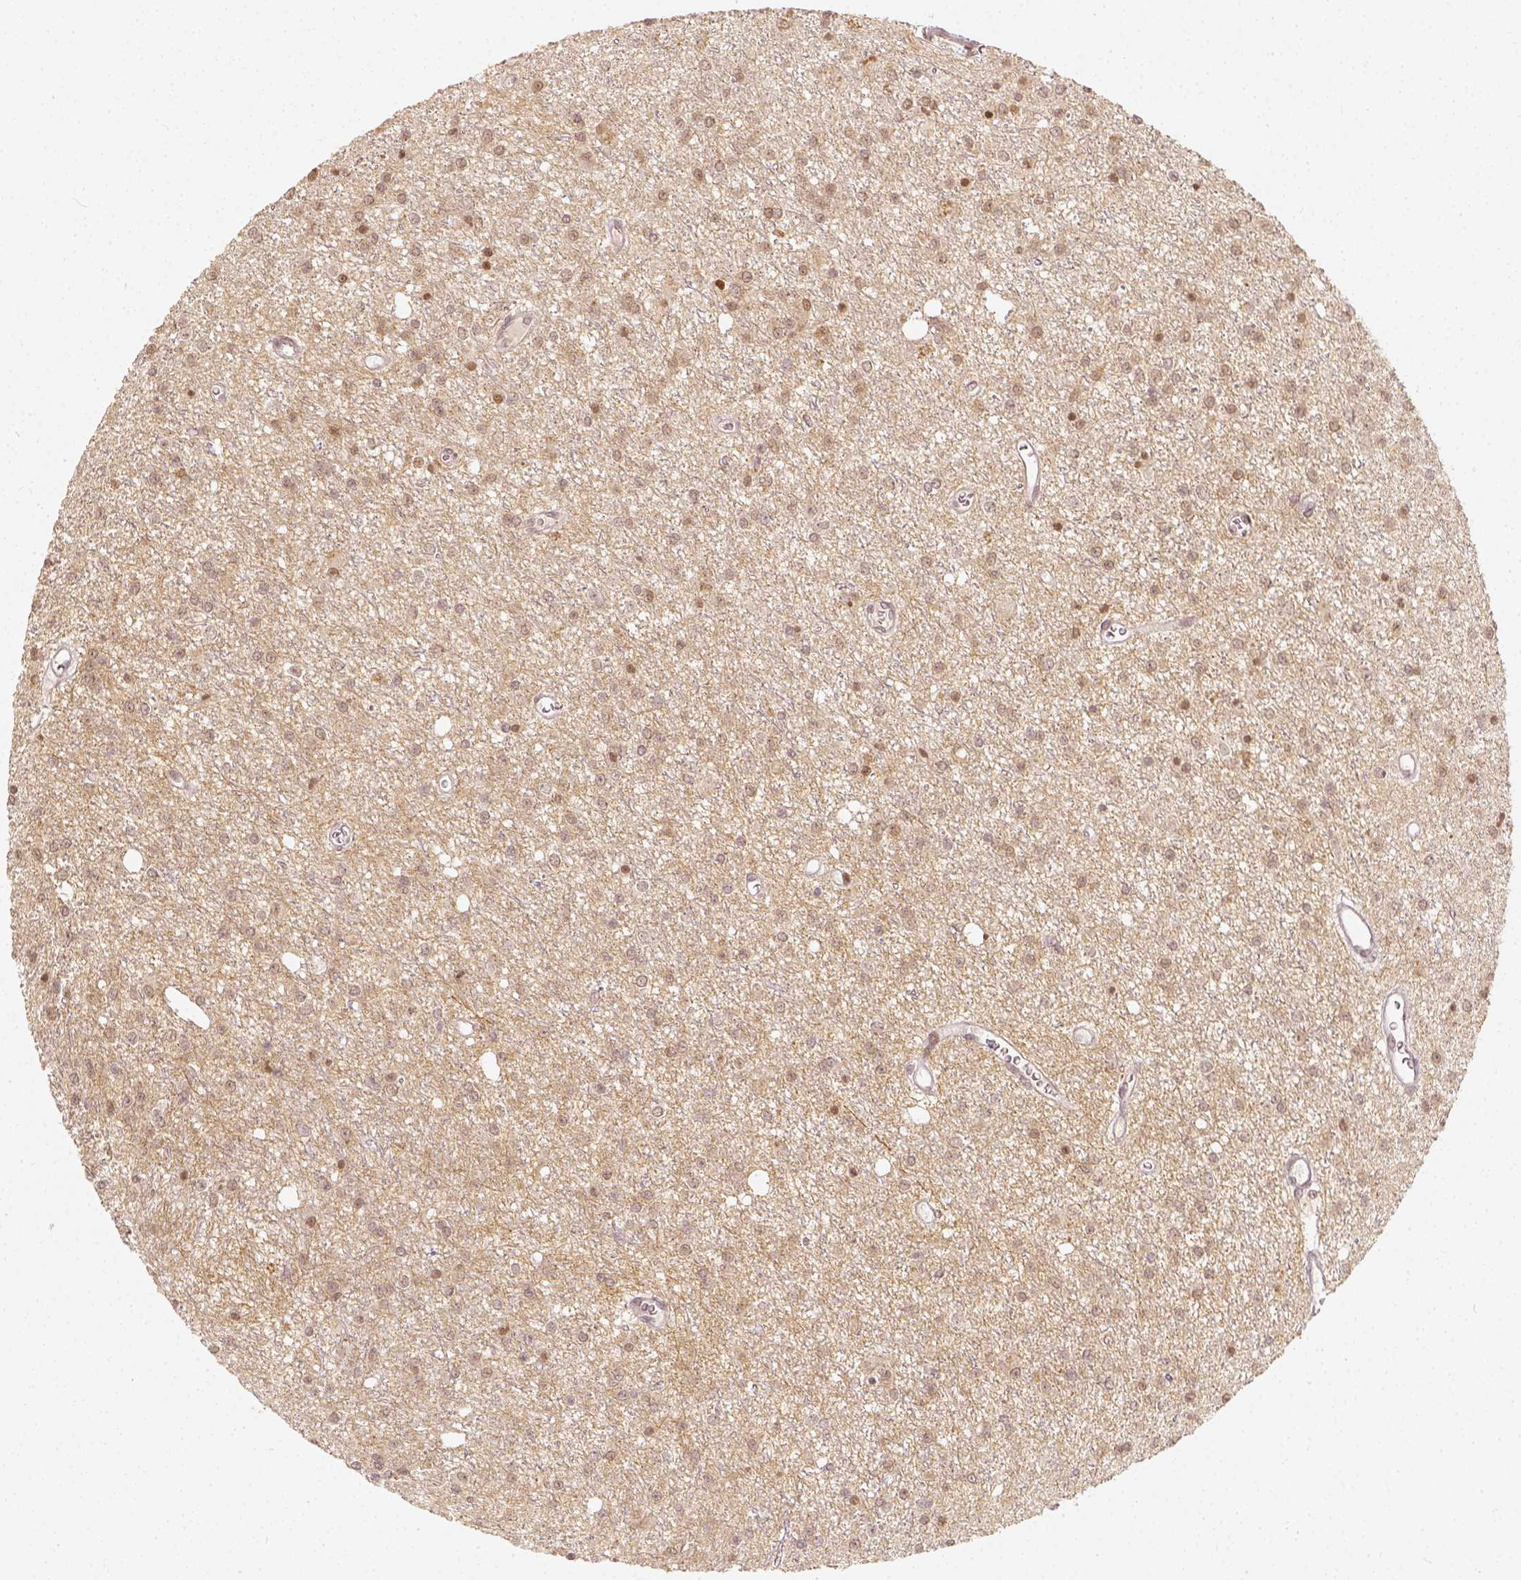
{"staining": {"intensity": "weak", "quantity": "25%-75%", "location": "cytoplasmic/membranous,nuclear"}, "tissue": "glioma", "cell_type": "Tumor cells", "image_type": "cancer", "snomed": [{"axis": "morphology", "description": "Glioma, malignant, Low grade"}, {"axis": "topography", "description": "Brain"}], "caption": "This image displays immunohistochemistry (IHC) staining of human glioma, with low weak cytoplasmic/membranous and nuclear expression in about 25%-75% of tumor cells.", "gene": "ZMAT3", "patient": {"sex": "female", "age": 45}}